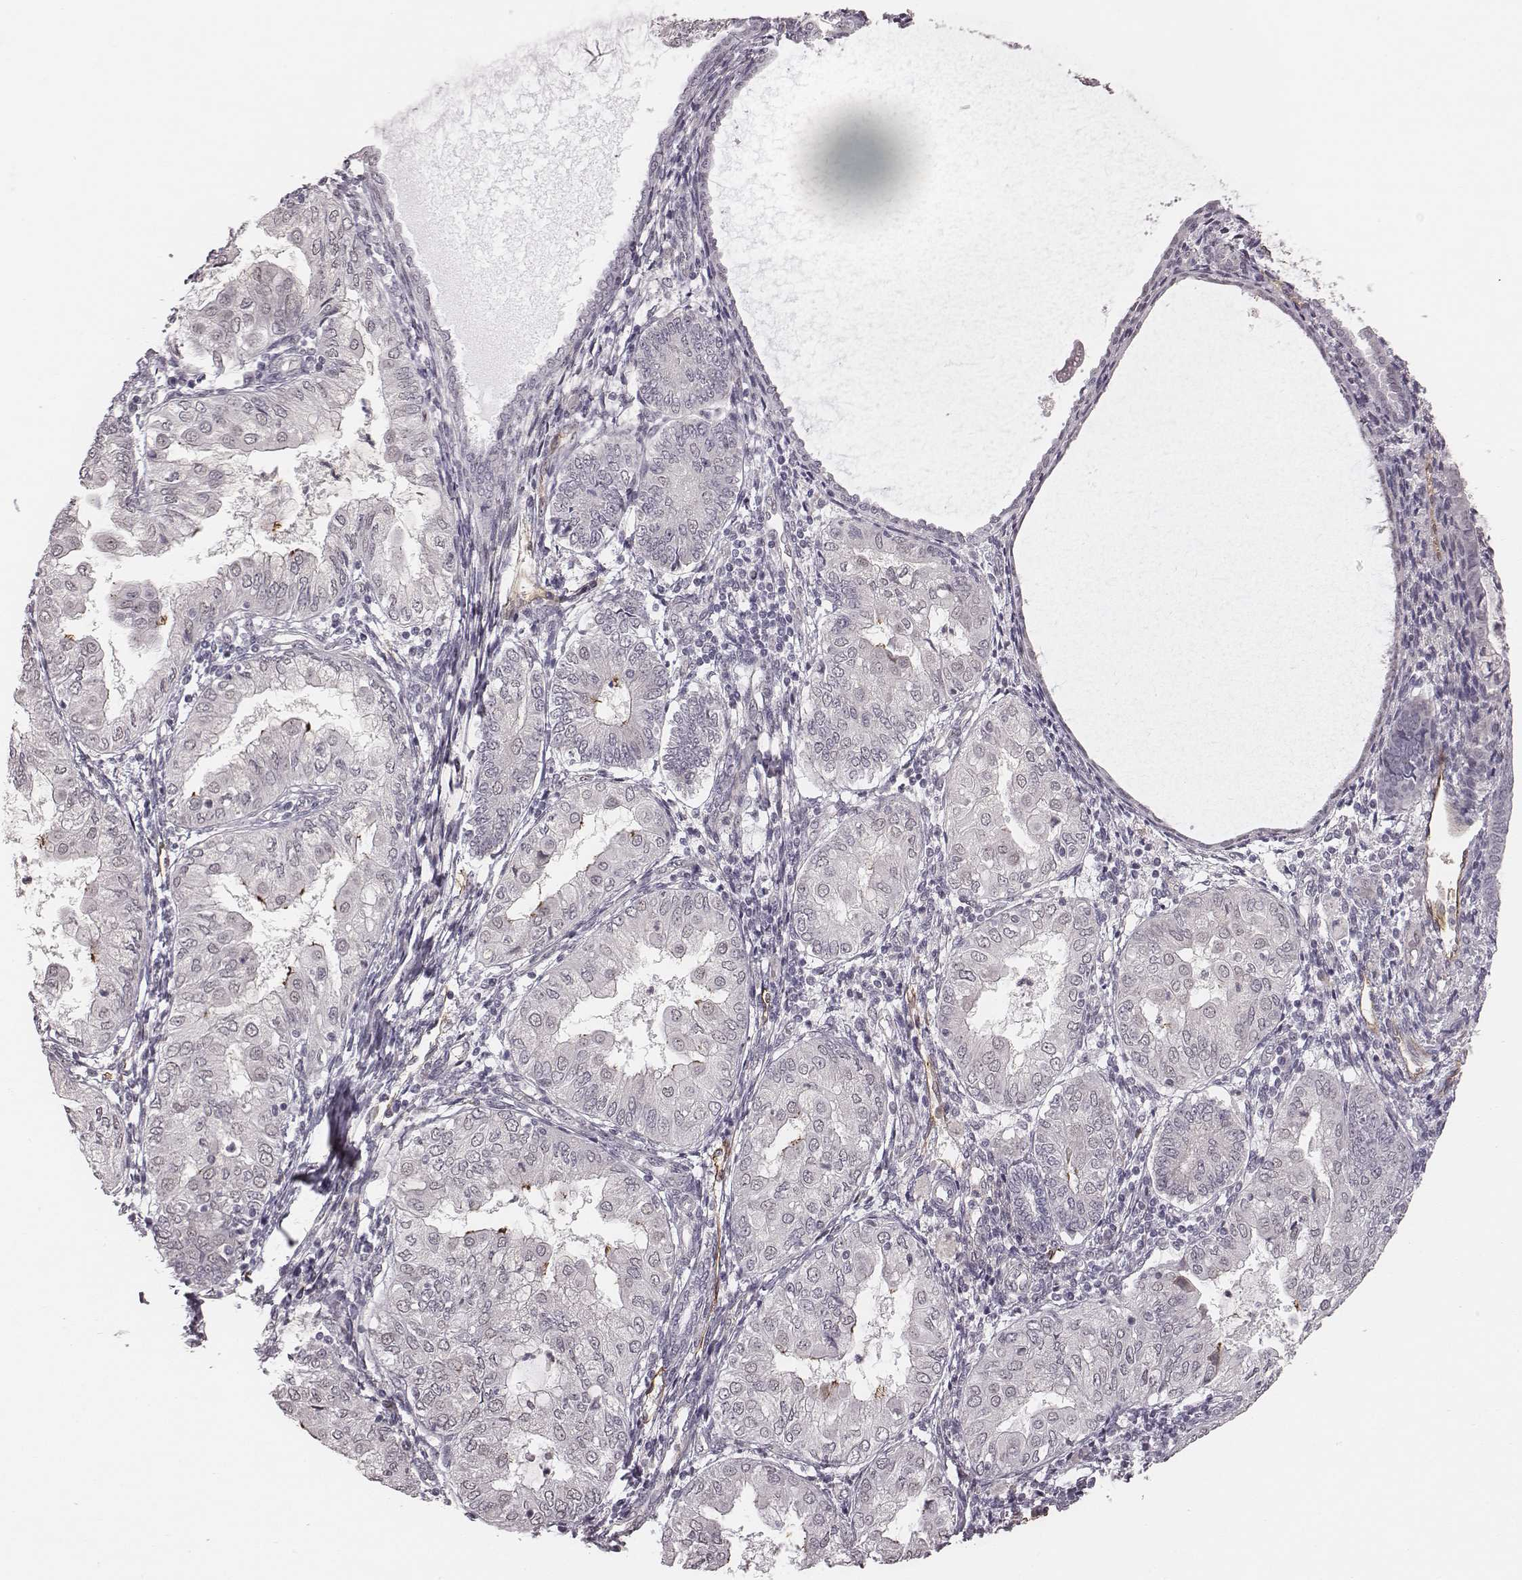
{"staining": {"intensity": "negative", "quantity": "none", "location": "none"}, "tissue": "endometrial cancer", "cell_type": "Tumor cells", "image_type": "cancer", "snomed": [{"axis": "morphology", "description": "Adenocarcinoma, NOS"}, {"axis": "topography", "description": "Endometrium"}], "caption": "Immunohistochemistry micrograph of neoplastic tissue: endometrial cancer stained with DAB (3,3'-diaminobenzidine) demonstrates no significant protein expression in tumor cells.", "gene": "RPGRIP1", "patient": {"sex": "female", "age": 68}}